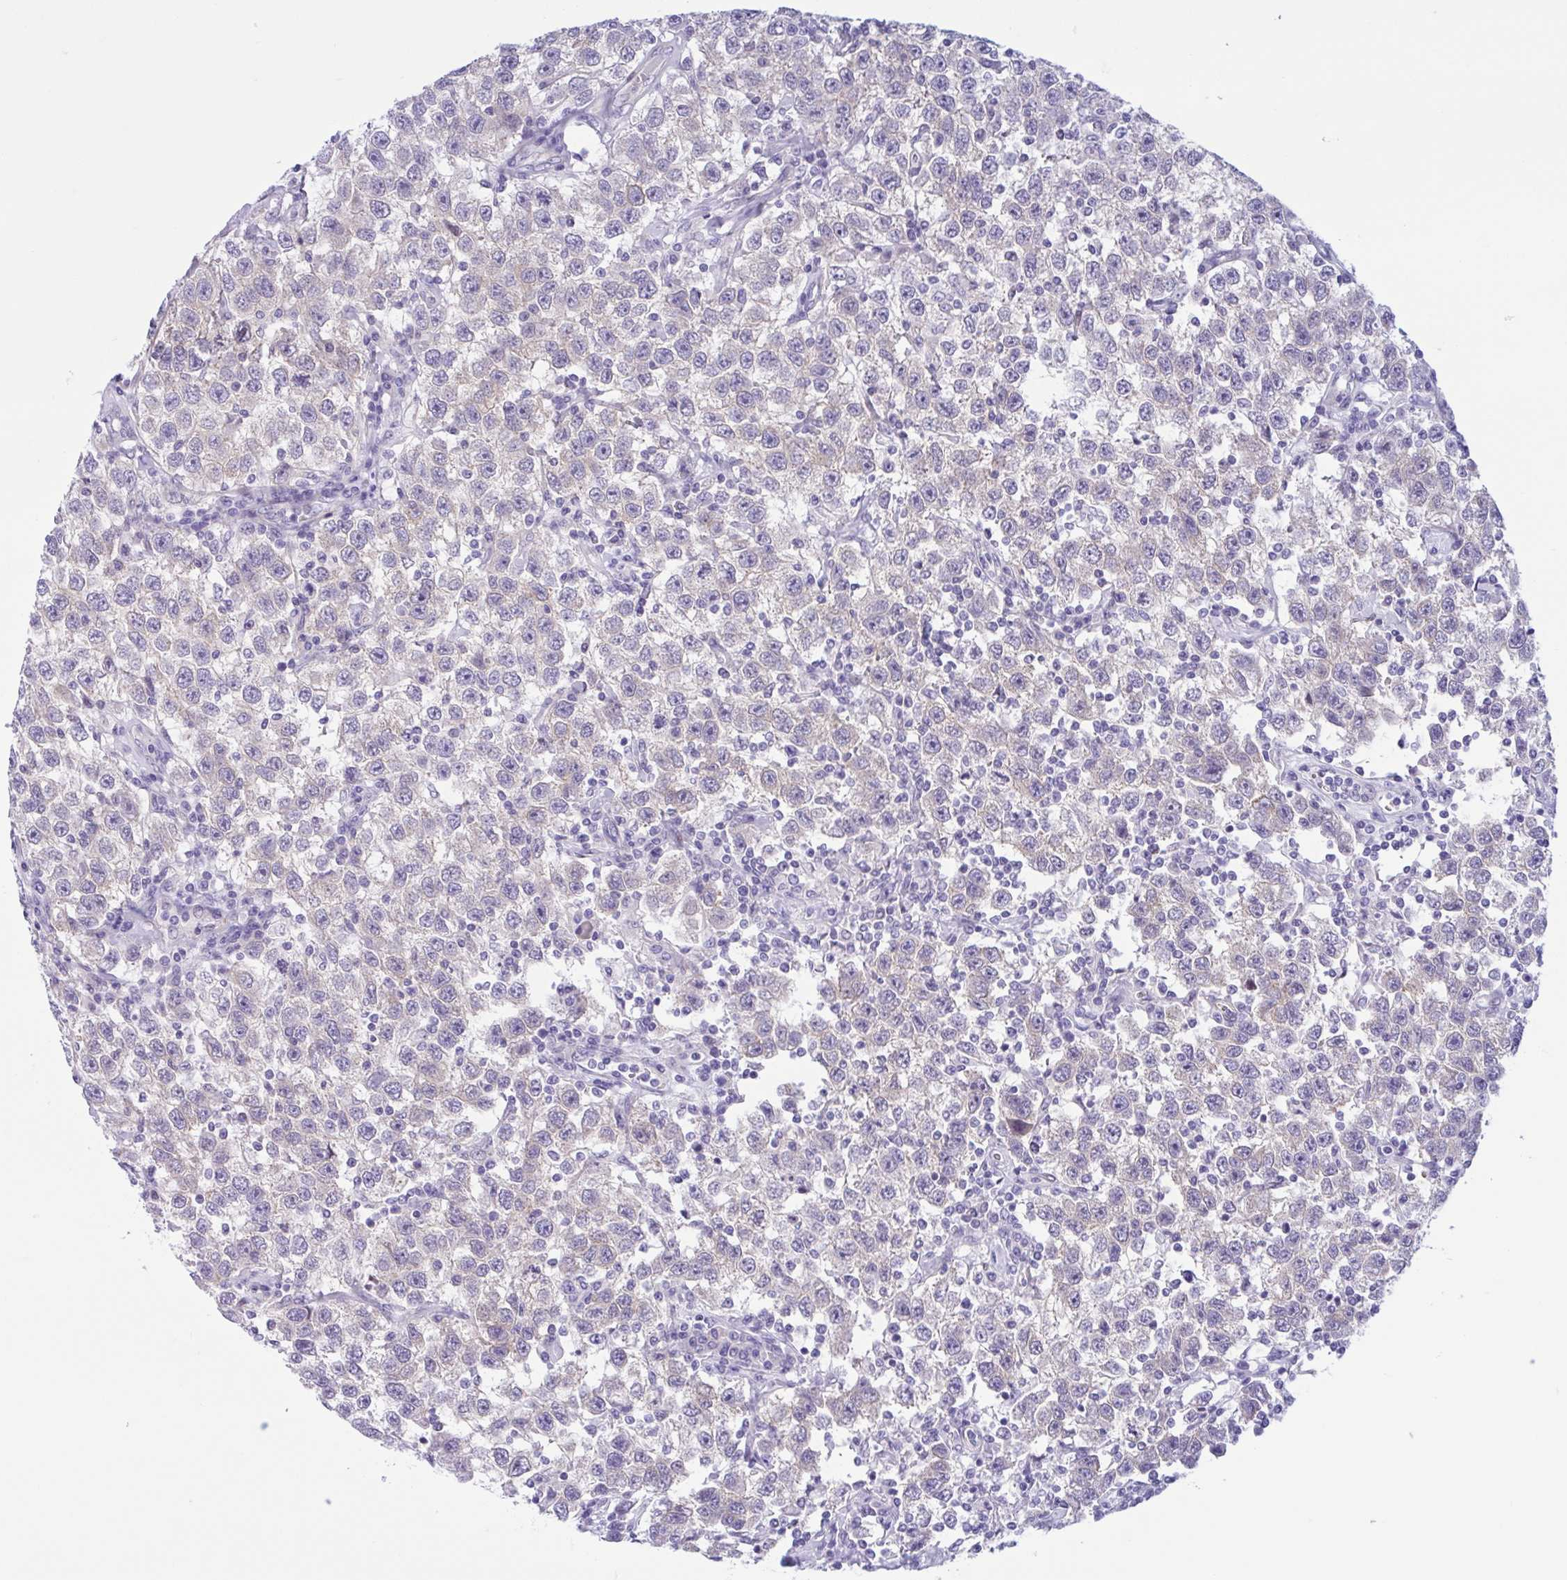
{"staining": {"intensity": "negative", "quantity": "none", "location": "none"}, "tissue": "testis cancer", "cell_type": "Tumor cells", "image_type": "cancer", "snomed": [{"axis": "morphology", "description": "Seminoma, NOS"}, {"axis": "topography", "description": "Testis"}], "caption": "IHC of human testis cancer (seminoma) shows no positivity in tumor cells.", "gene": "AHCYL2", "patient": {"sex": "male", "age": 41}}